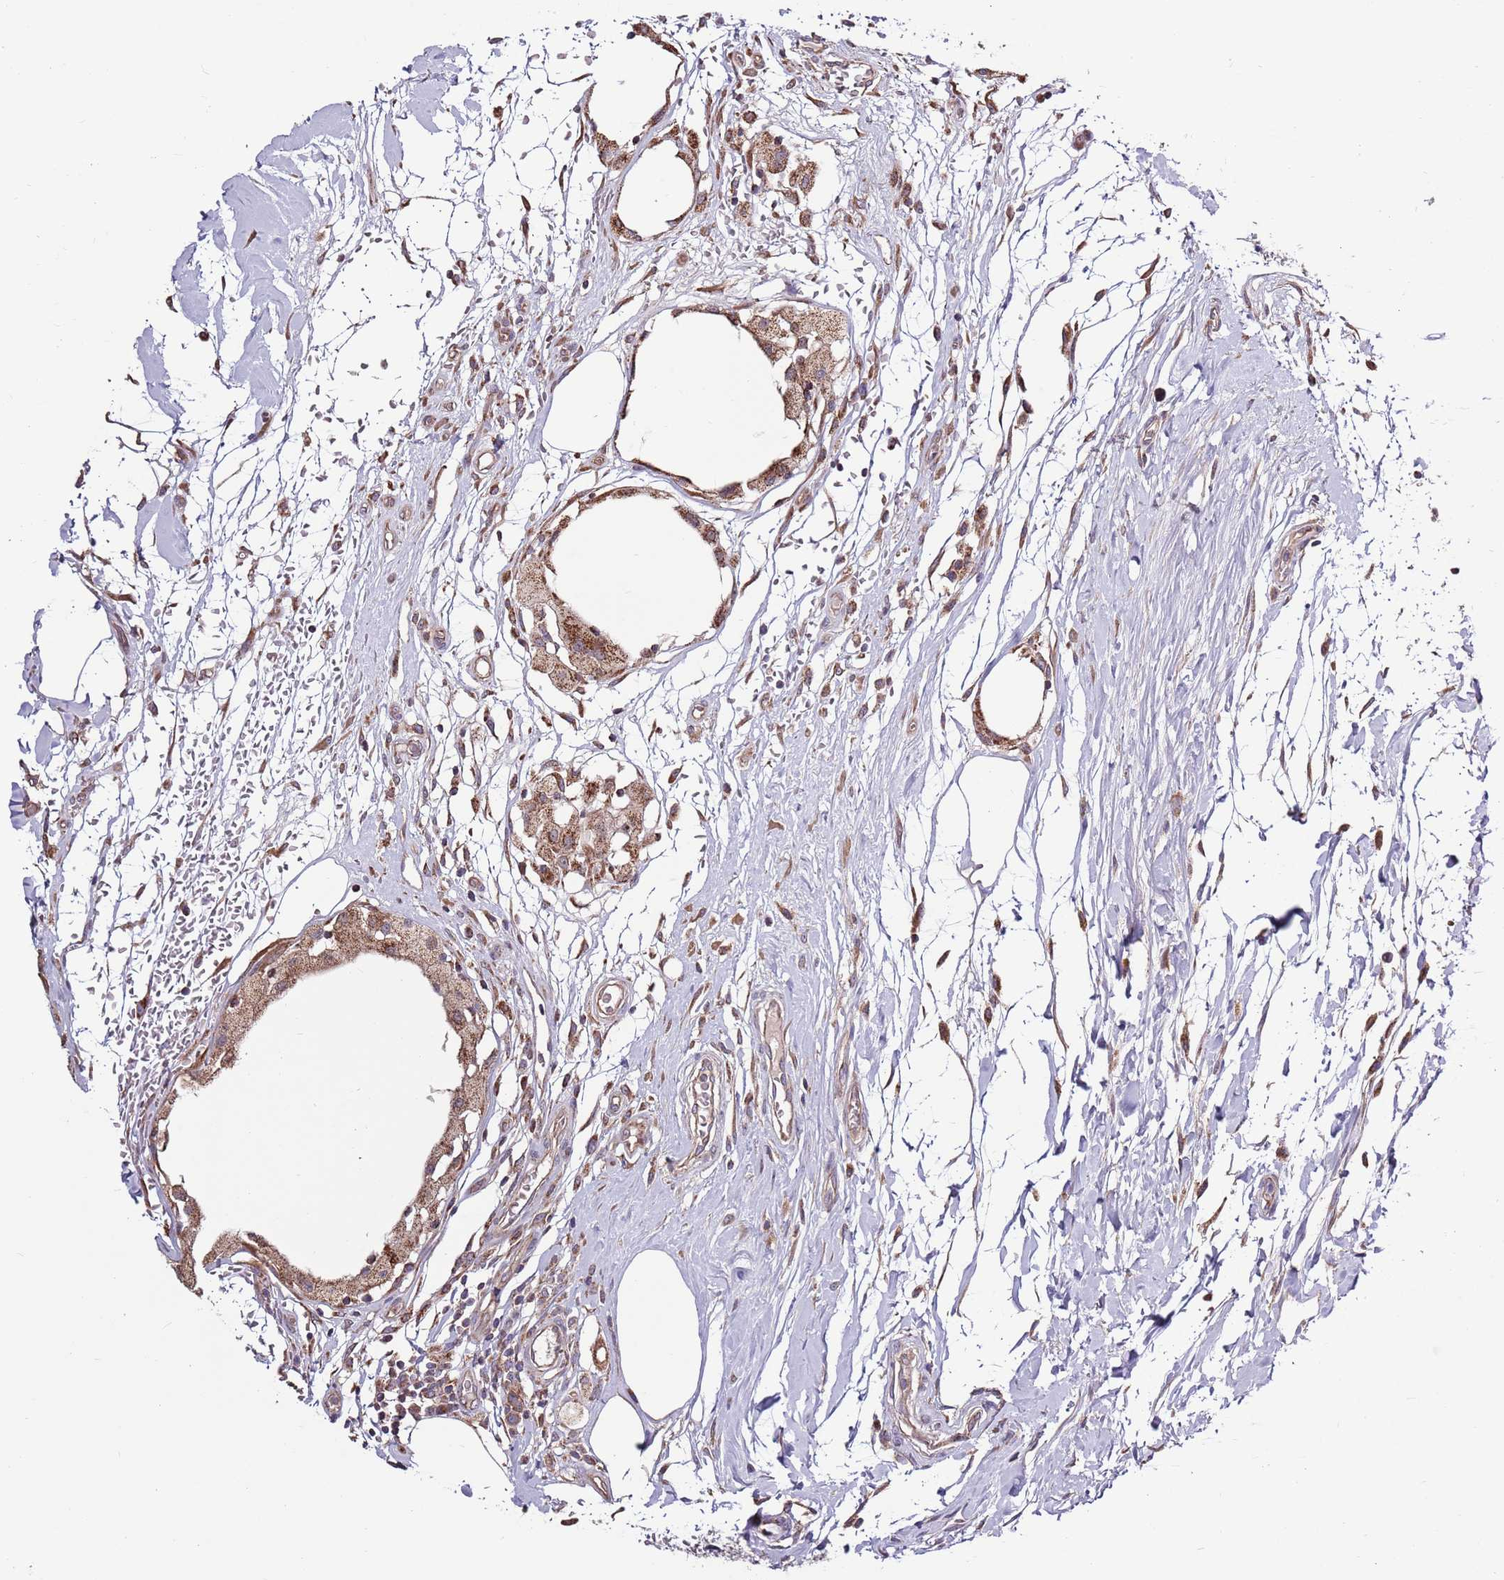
{"staining": {"intensity": "moderate", "quantity": ">75%", "location": "cytoplasmic/membranous"}, "tissue": "breast cancer", "cell_type": "Tumor cells", "image_type": "cancer", "snomed": [{"axis": "morphology", "description": "Duct carcinoma"}, {"axis": "topography", "description": "Breast"}], "caption": "Approximately >75% of tumor cells in intraductal carcinoma (breast) display moderate cytoplasmic/membranous protein positivity as visualized by brown immunohistochemical staining.", "gene": "SMG1", "patient": {"sex": "female", "age": 55}}